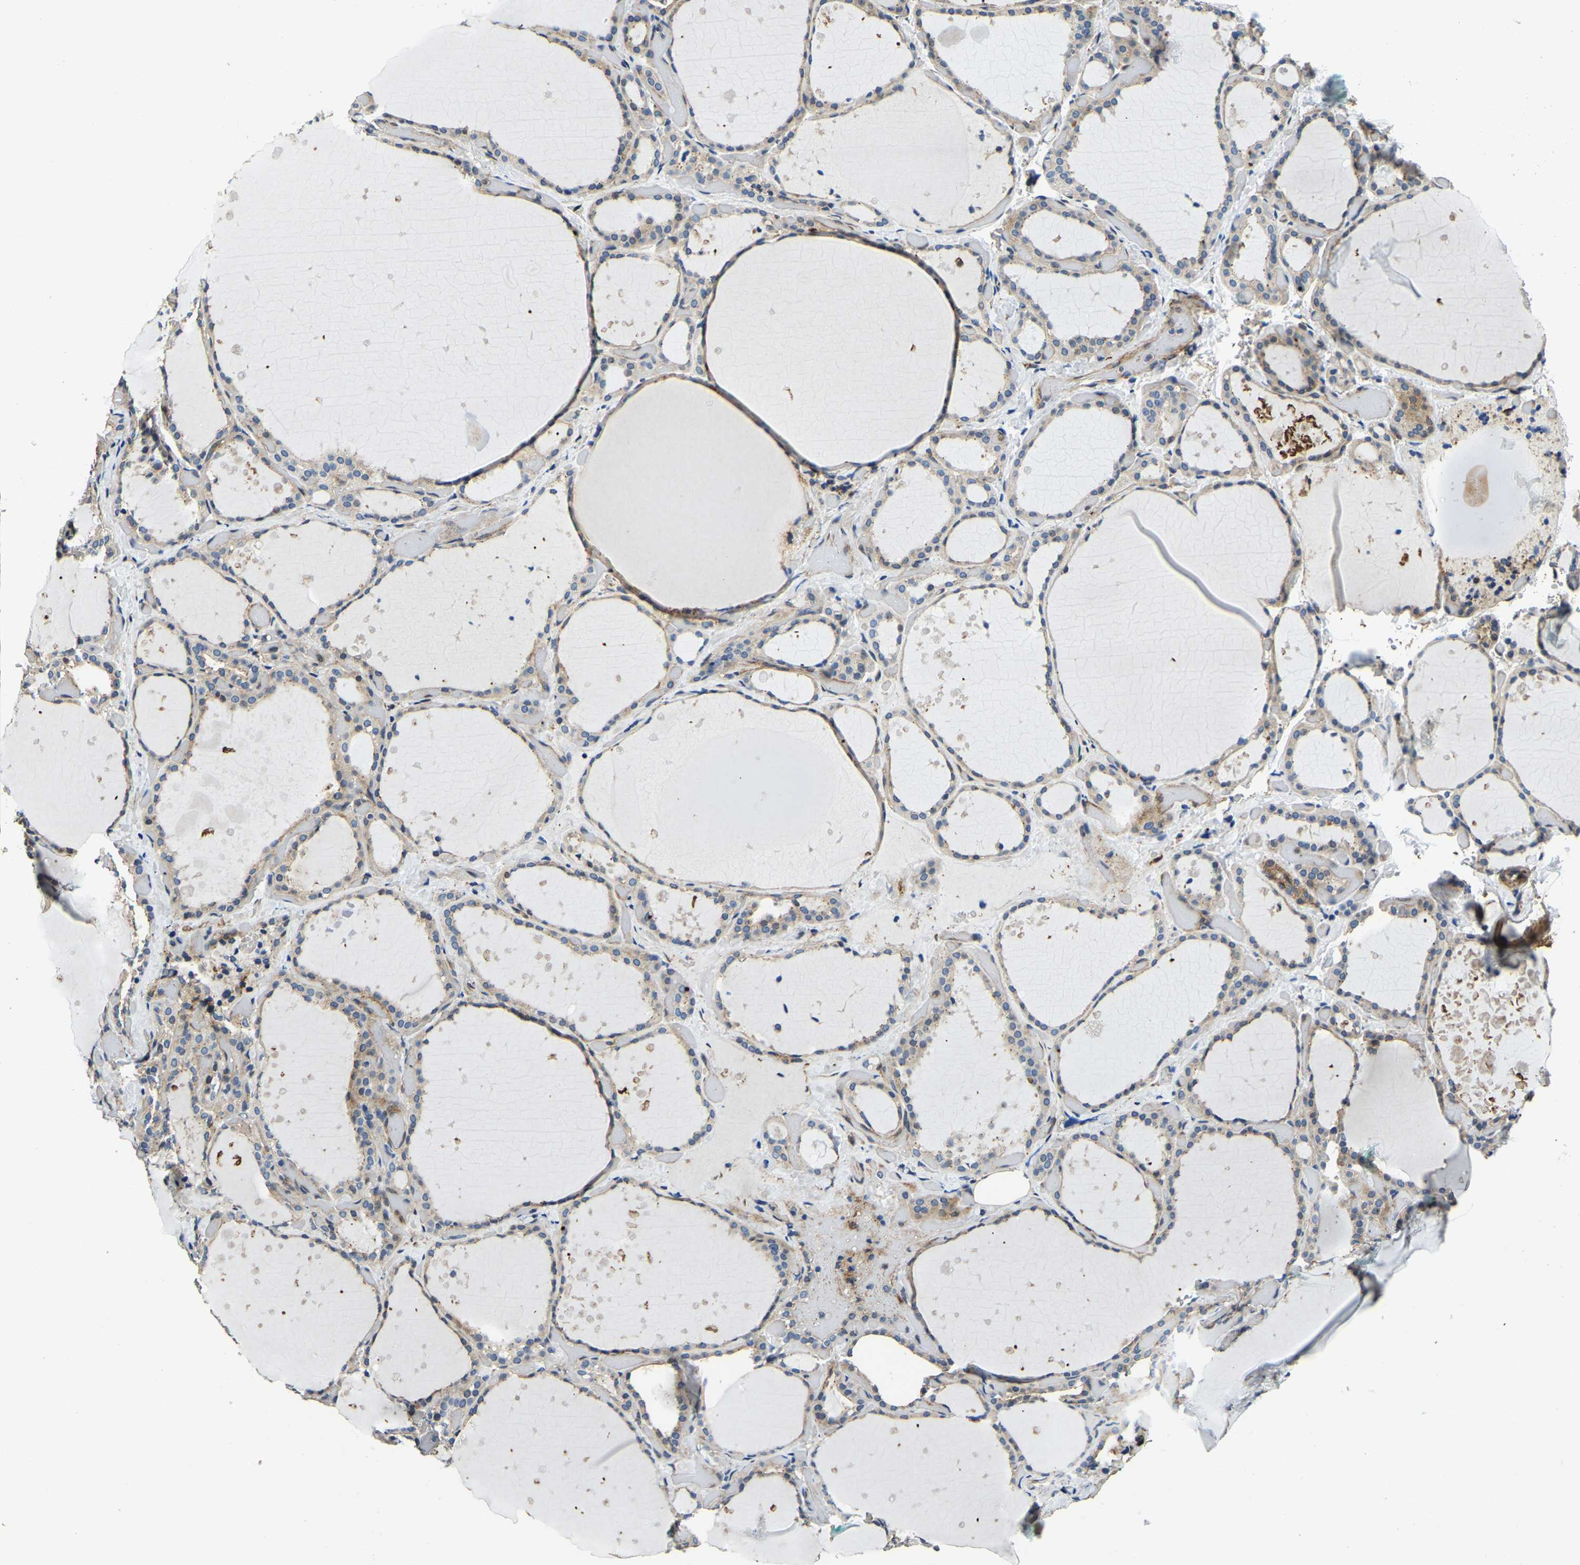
{"staining": {"intensity": "moderate", "quantity": "25%-75%", "location": "cytoplasmic/membranous"}, "tissue": "thyroid gland", "cell_type": "Glandular cells", "image_type": "normal", "snomed": [{"axis": "morphology", "description": "Normal tissue, NOS"}, {"axis": "topography", "description": "Thyroid gland"}], "caption": "A photomicrograph of human thyroid gland stained for a protein exhibits moderate cytoplasmic/membranous brown staining in glandular cells.", "gene": "RNF39", "patient": {"sex": "female", "age": 44}}